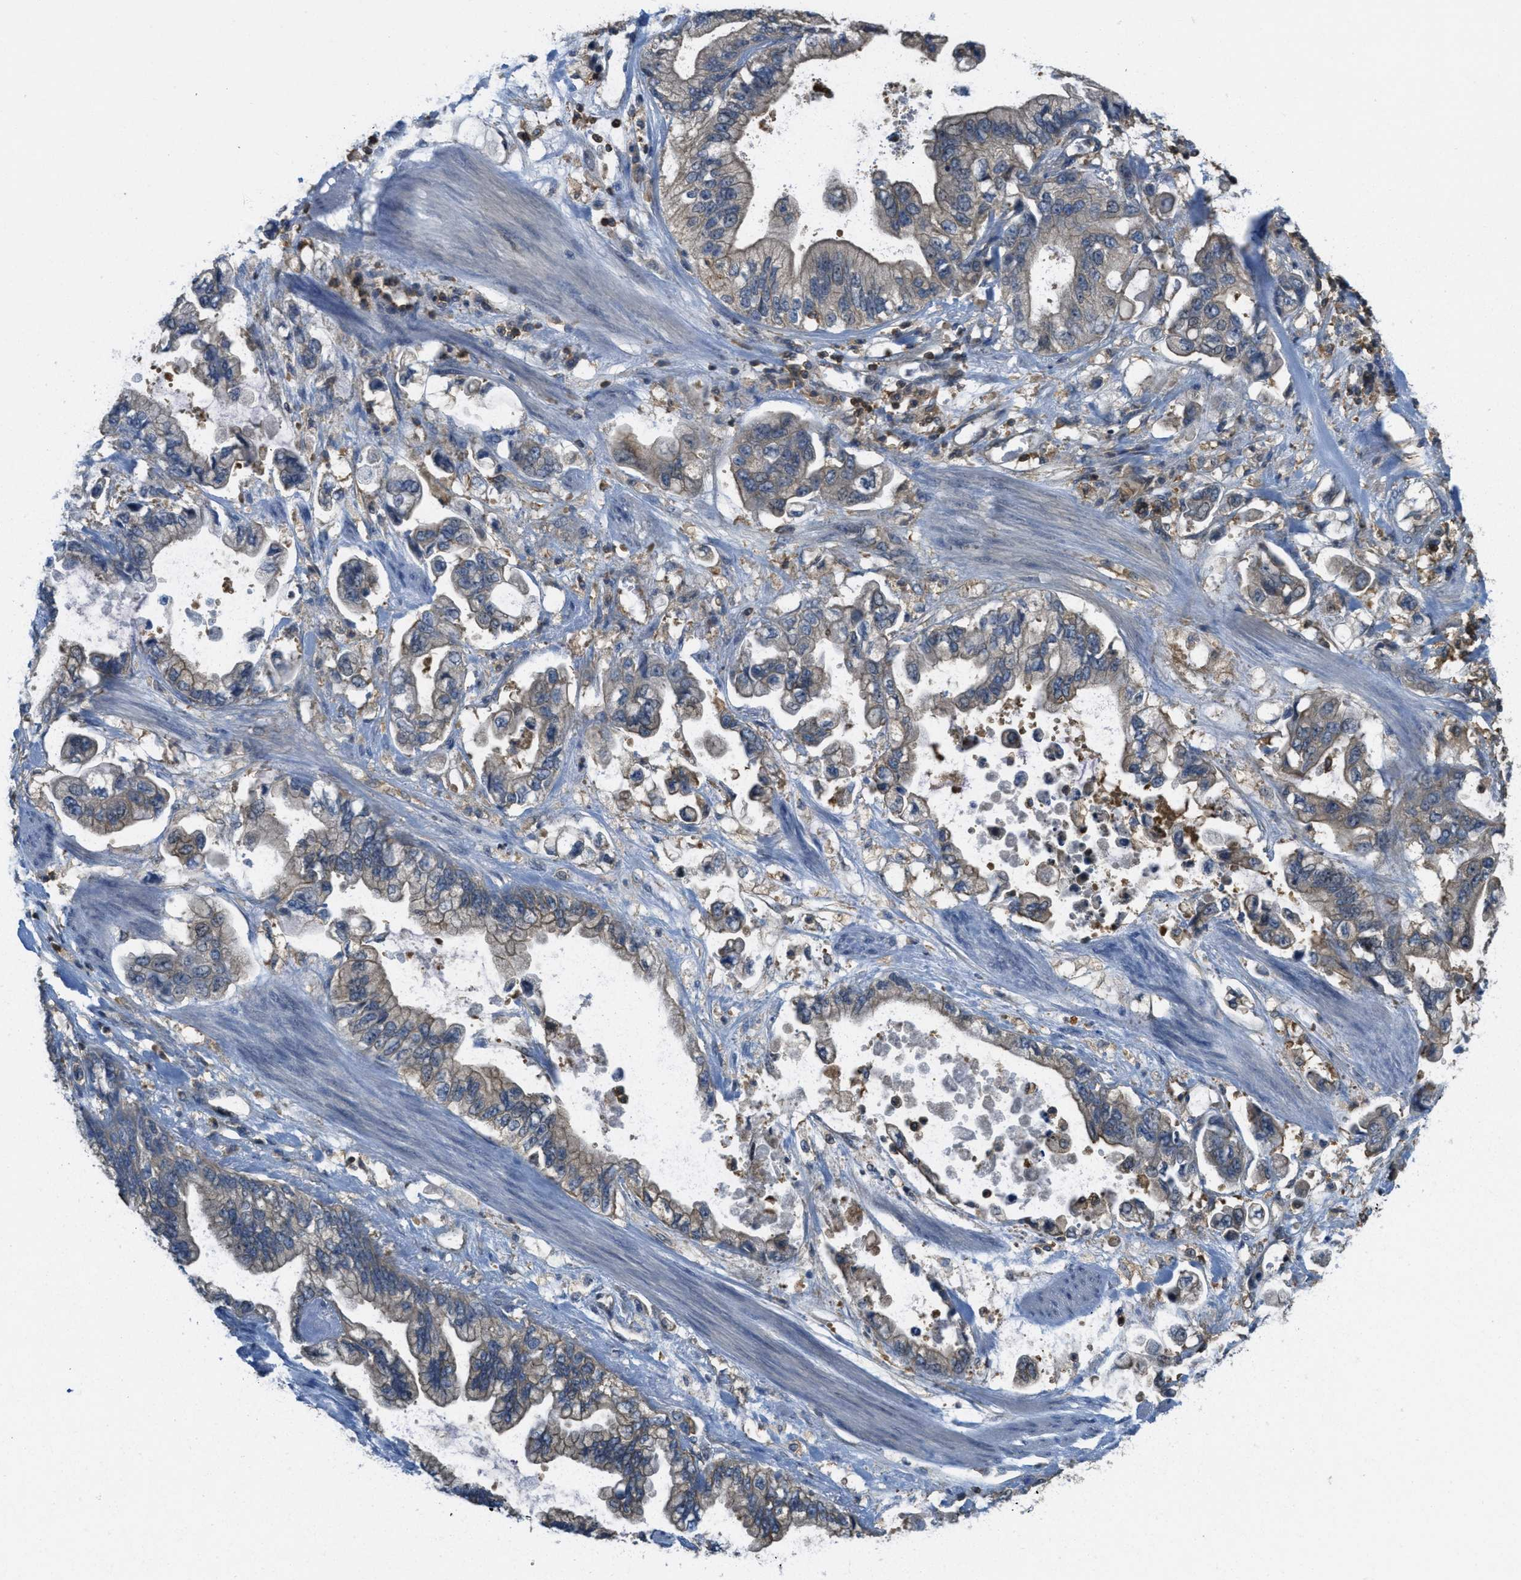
{"staining": {"intensity": "moderate", "quantity": "<25%", "location": "cytoplasmic/membranous"}, "tissue": "stomach cancer", "cell_type": "Tumor cells", "image_type": "cancer", "snomed": [{"axis": "morphology", "description": "Normal tissue, NOS"}, {"axis": "morphology", "description": "Adenocarcinoma, NOS"}, {"axis": "topography", "description": "Stomach"}], "caption": "Immunohistochemical staining of stomach adenocarcinoma demonstrates moderate cytoplasmic/membranous protein staining in approximately <25% of tumor cells.", "gene": "GRIK2", "patient": {"sex": "male", "age": 62}}